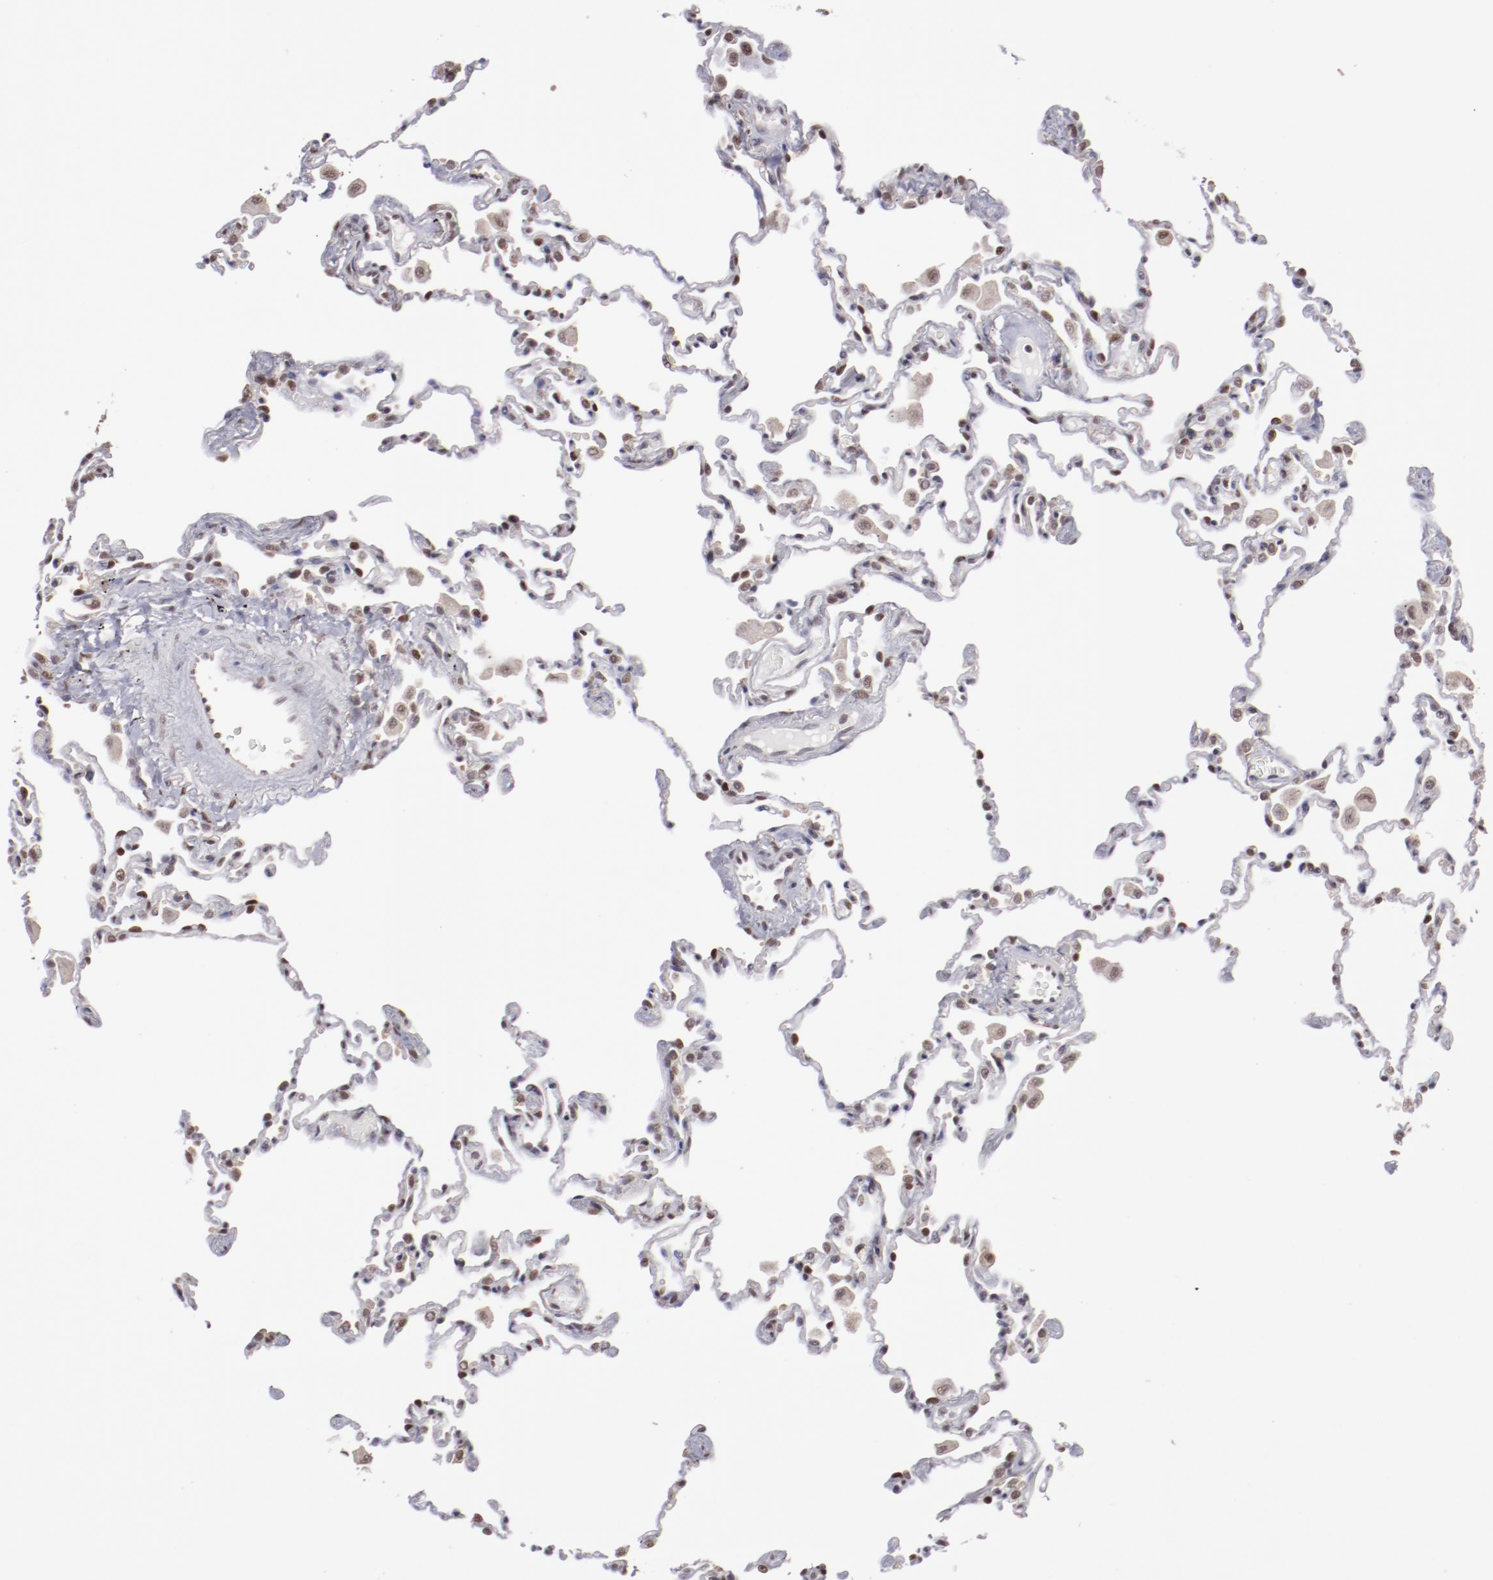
{"staining": {"intensity": "moderate", "quantity": "25%-75%", "location": "nuclear"}, "tissue": "lung", "cell_type": "Alveolar cells", "image_type": "normal", "snomed": [{"axis": "morphology", "description": "Normal tissue, NOS"}, {"axis": "topography", "description": "Lung"}], "caption": "Immunohistochemistry (IHC) photomicrograph of unremarkable human lung stained for a protein (brown), which reveals medium levels of moderate nuclear staining in about 25%-75% of alveolar cells.", "gene": "ARNT", "patient": {"sex": "male", "age": 59}}